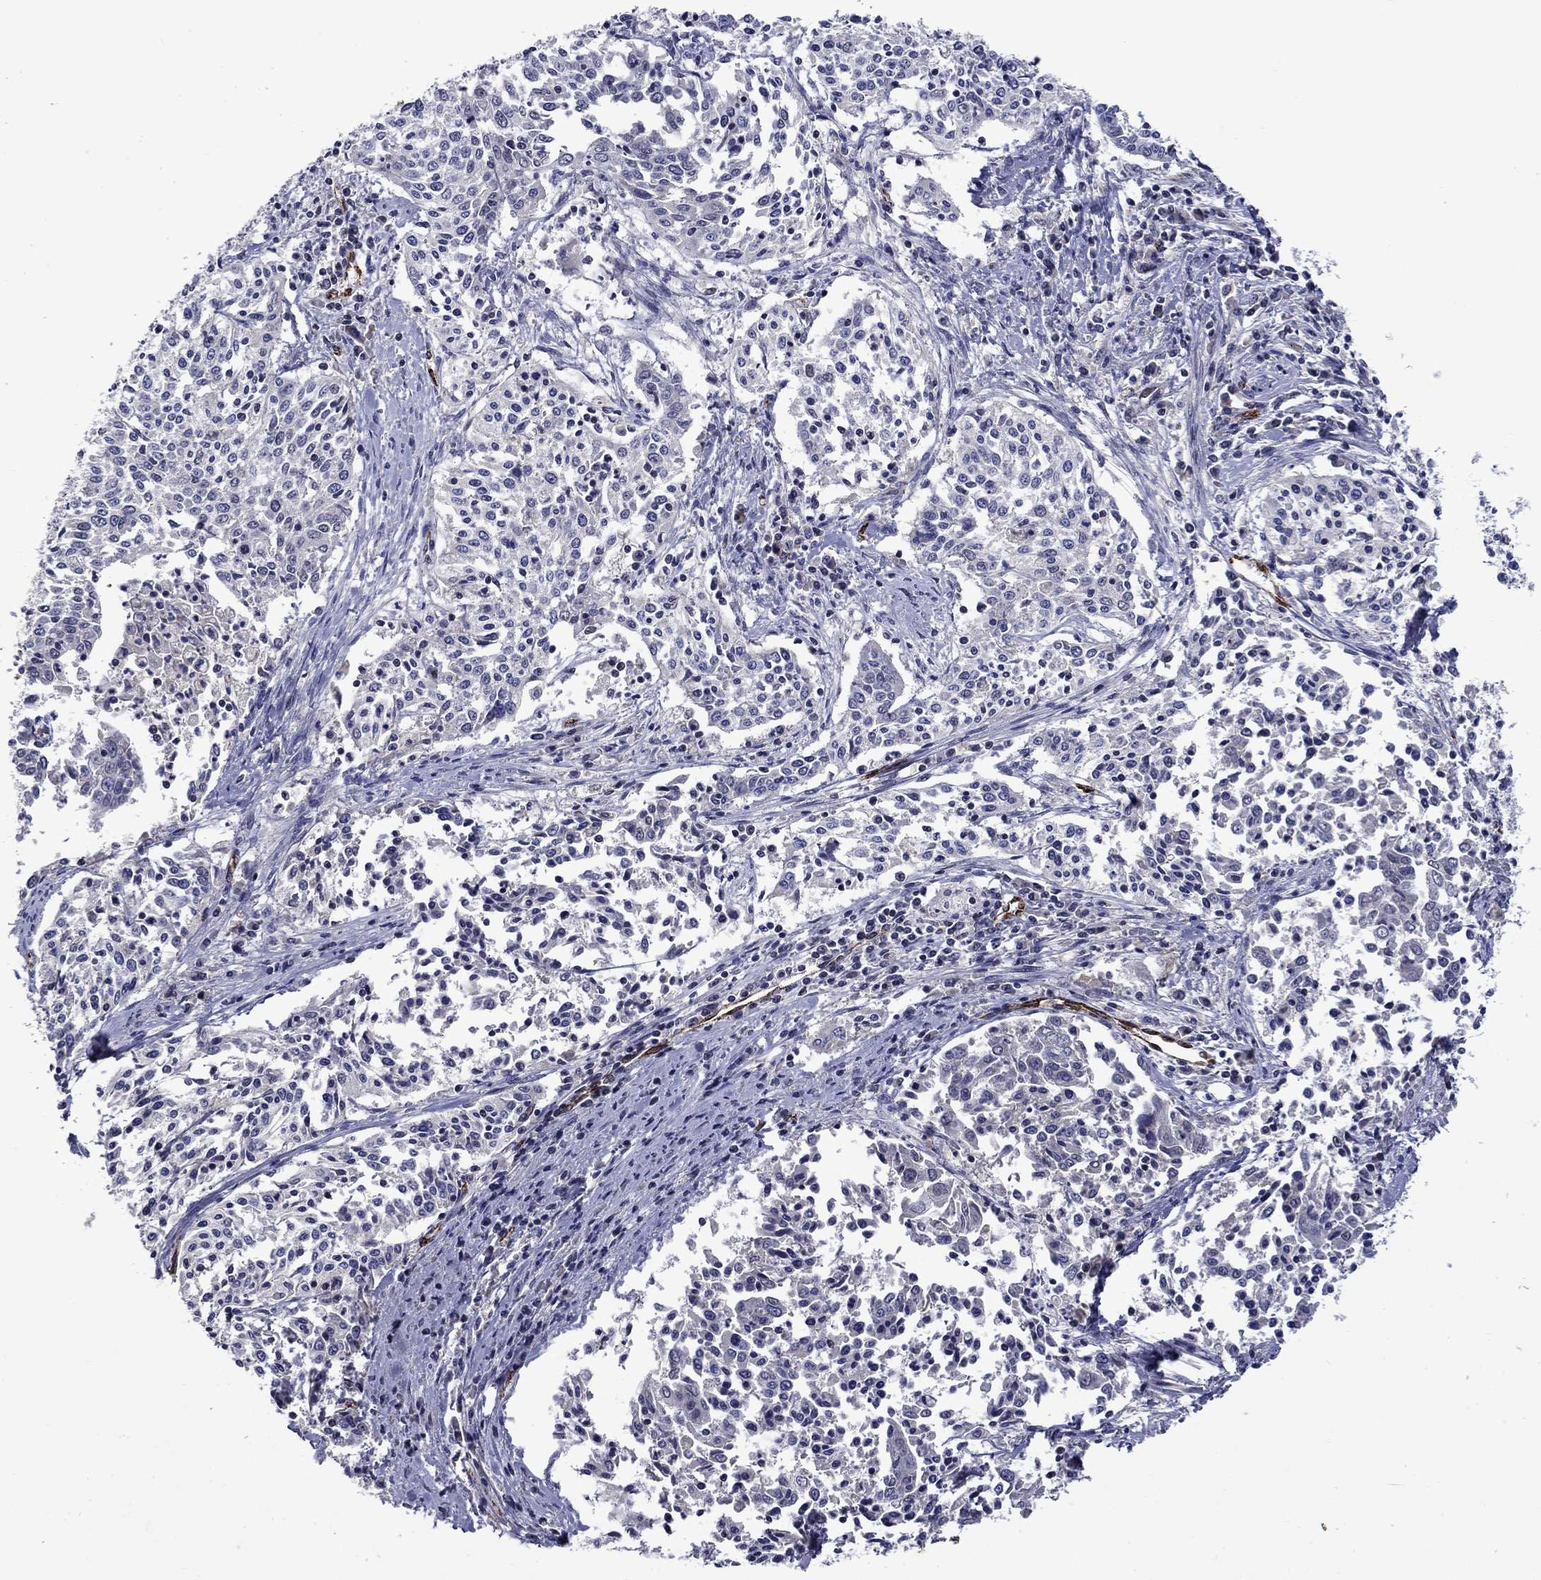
{"staining": {"intensity": "negative", "quantity": "none", "location": "none"}, "tissue": "cervical cancer", "cell_type": "Tumor cells", "image_type": "cancer", "snomed": [{"axis": "morphology", "description": "Squamous cell carcinoma, NOS"}, {"axis": "topography", "description": "Cervix"}], "caption": "This is an immunohistochemistry (IHC) micrograph of cervical cancer. There is no positivity in tumor cells.", "gene": "SLITRK1", "patient": {"sex": "female", "age": 41}}